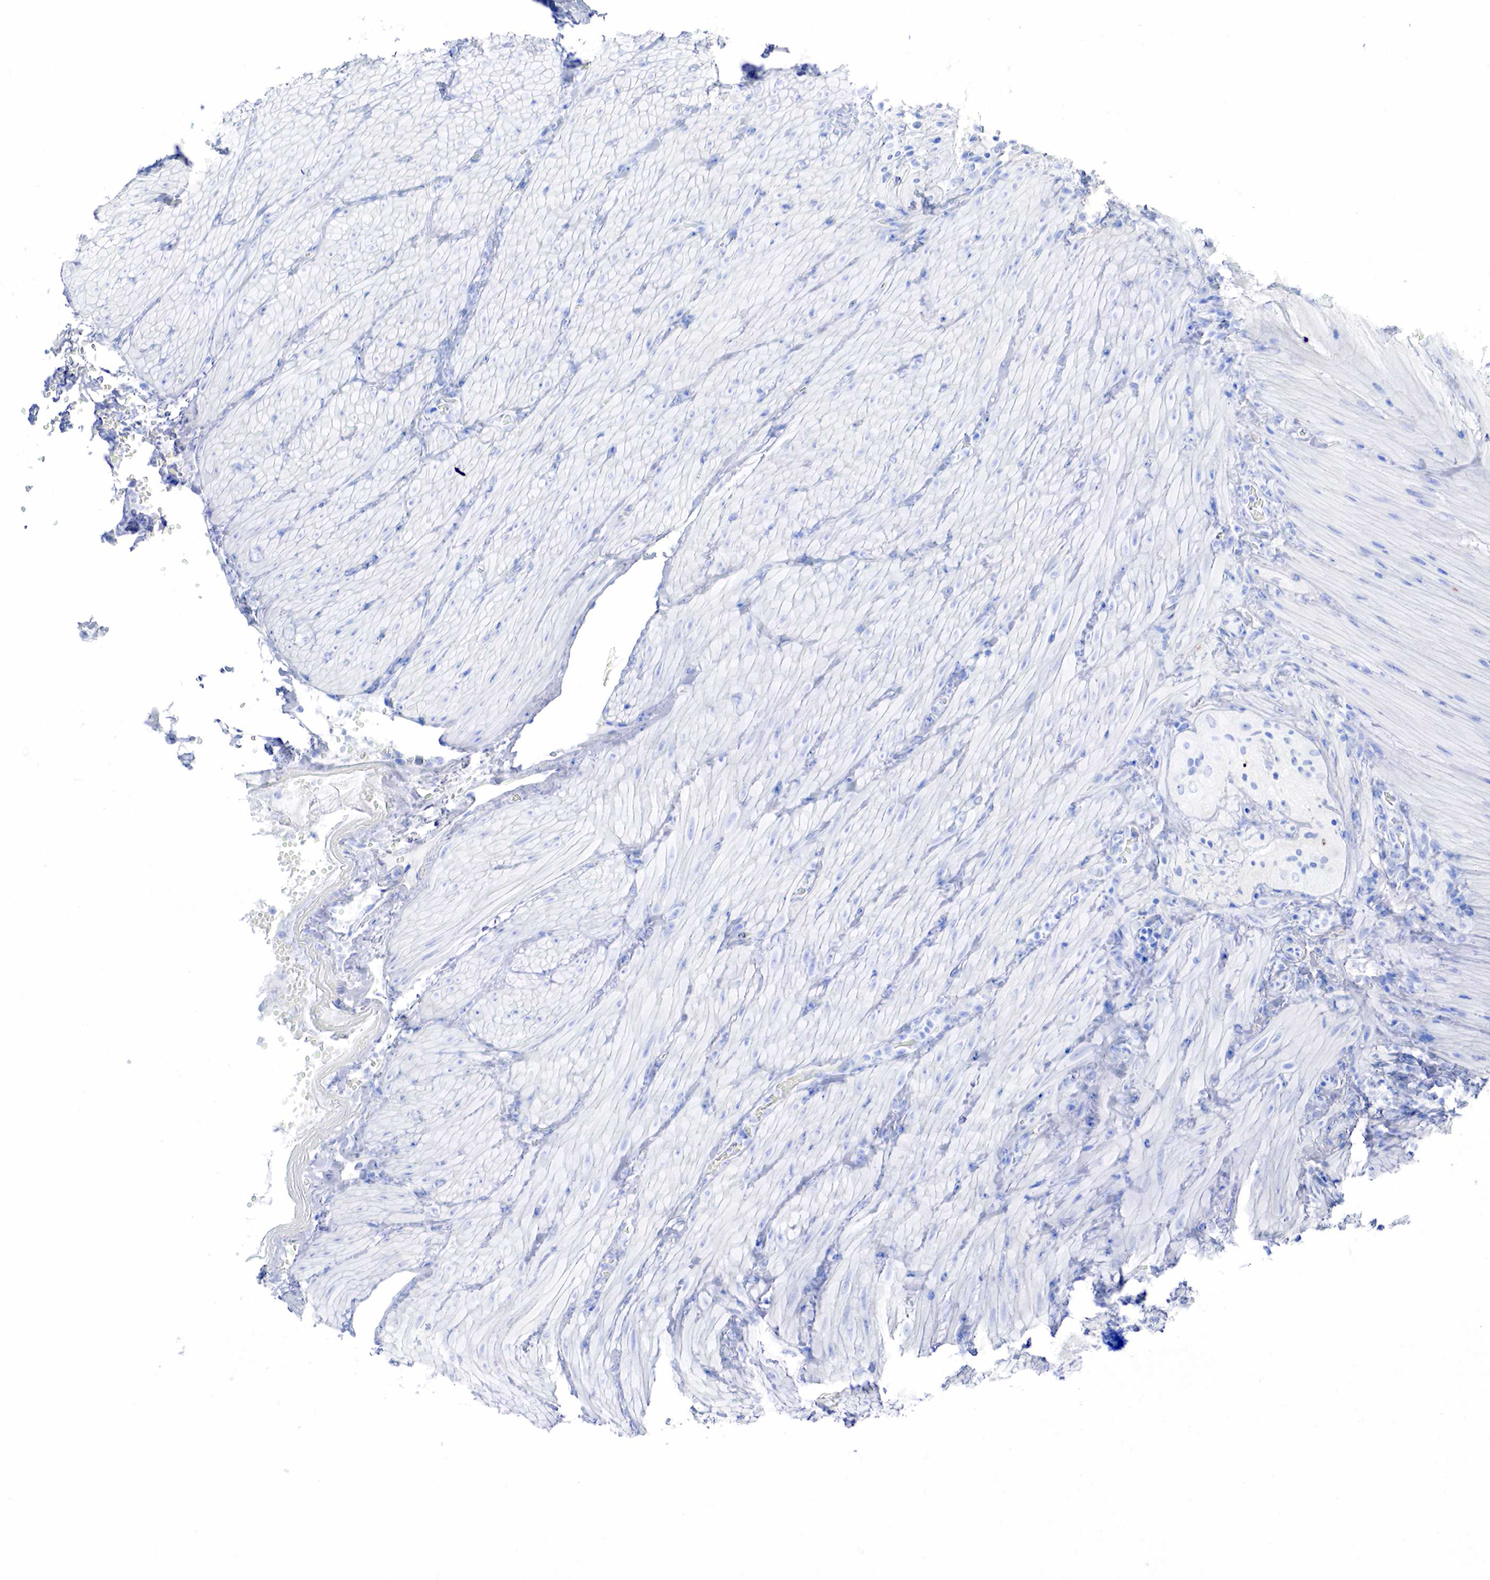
{"staining": {"intensity": "negative", "quantity": "none", "location": "none"}, "tissue": "smooth muscle", "cell_type": "Smooth muscle cells", "image_type": "normal", "snomed": [{"axis": "morphology", "description": "Normal tissue, NOS"}, {"axis": "topography", "description": "Duodenum"}], "caption": "Immunohistochemistry of normal human smooth muscle demonstrates no staining in smooth muscle cells.", "gene": "INHA", "patient": {"sex": "male", "age": 63}}